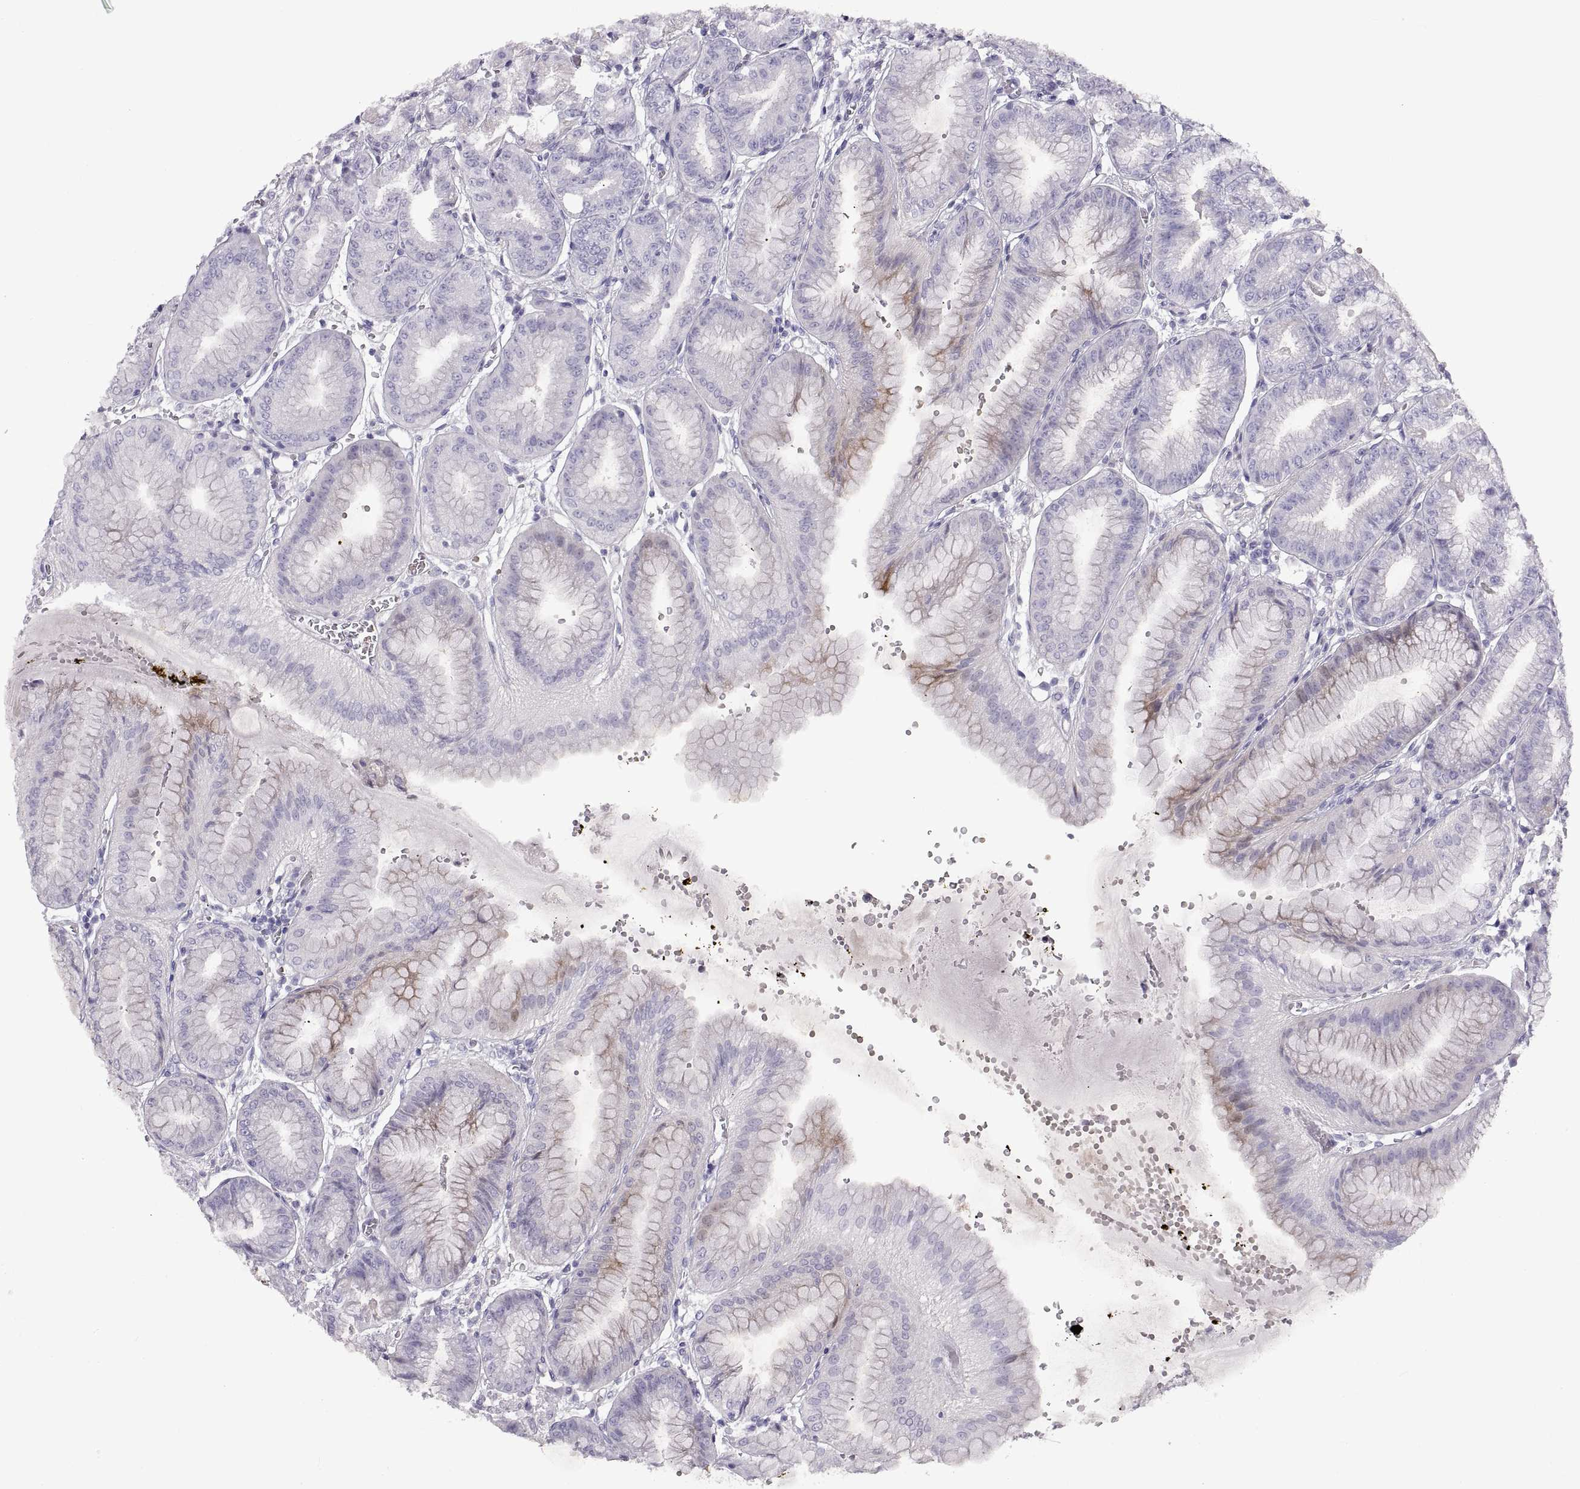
{"staining": {"intensity": "negative", "quantity": "none", "location": "none"}, "tissue": "stomach", "cell_type": "Glandular cells", "image_type": "normal", "snomed": [{"axis": "morphology", "description": "Normal tissue, NOS"}, {"axis": "topography", "description": "Stomach, lower"}], "caption": "A histopathology image of stomach stained for a protein shows no brown staining in glandular cells. (Stains: DAB (3,3'-diaminobenzidine) IHC with hematoxylin counter stain, Microscopy: brightfield microscopy at high magnification).", "gene": "CRYBB3", "patient": {"sex": "male", "age": 71}}